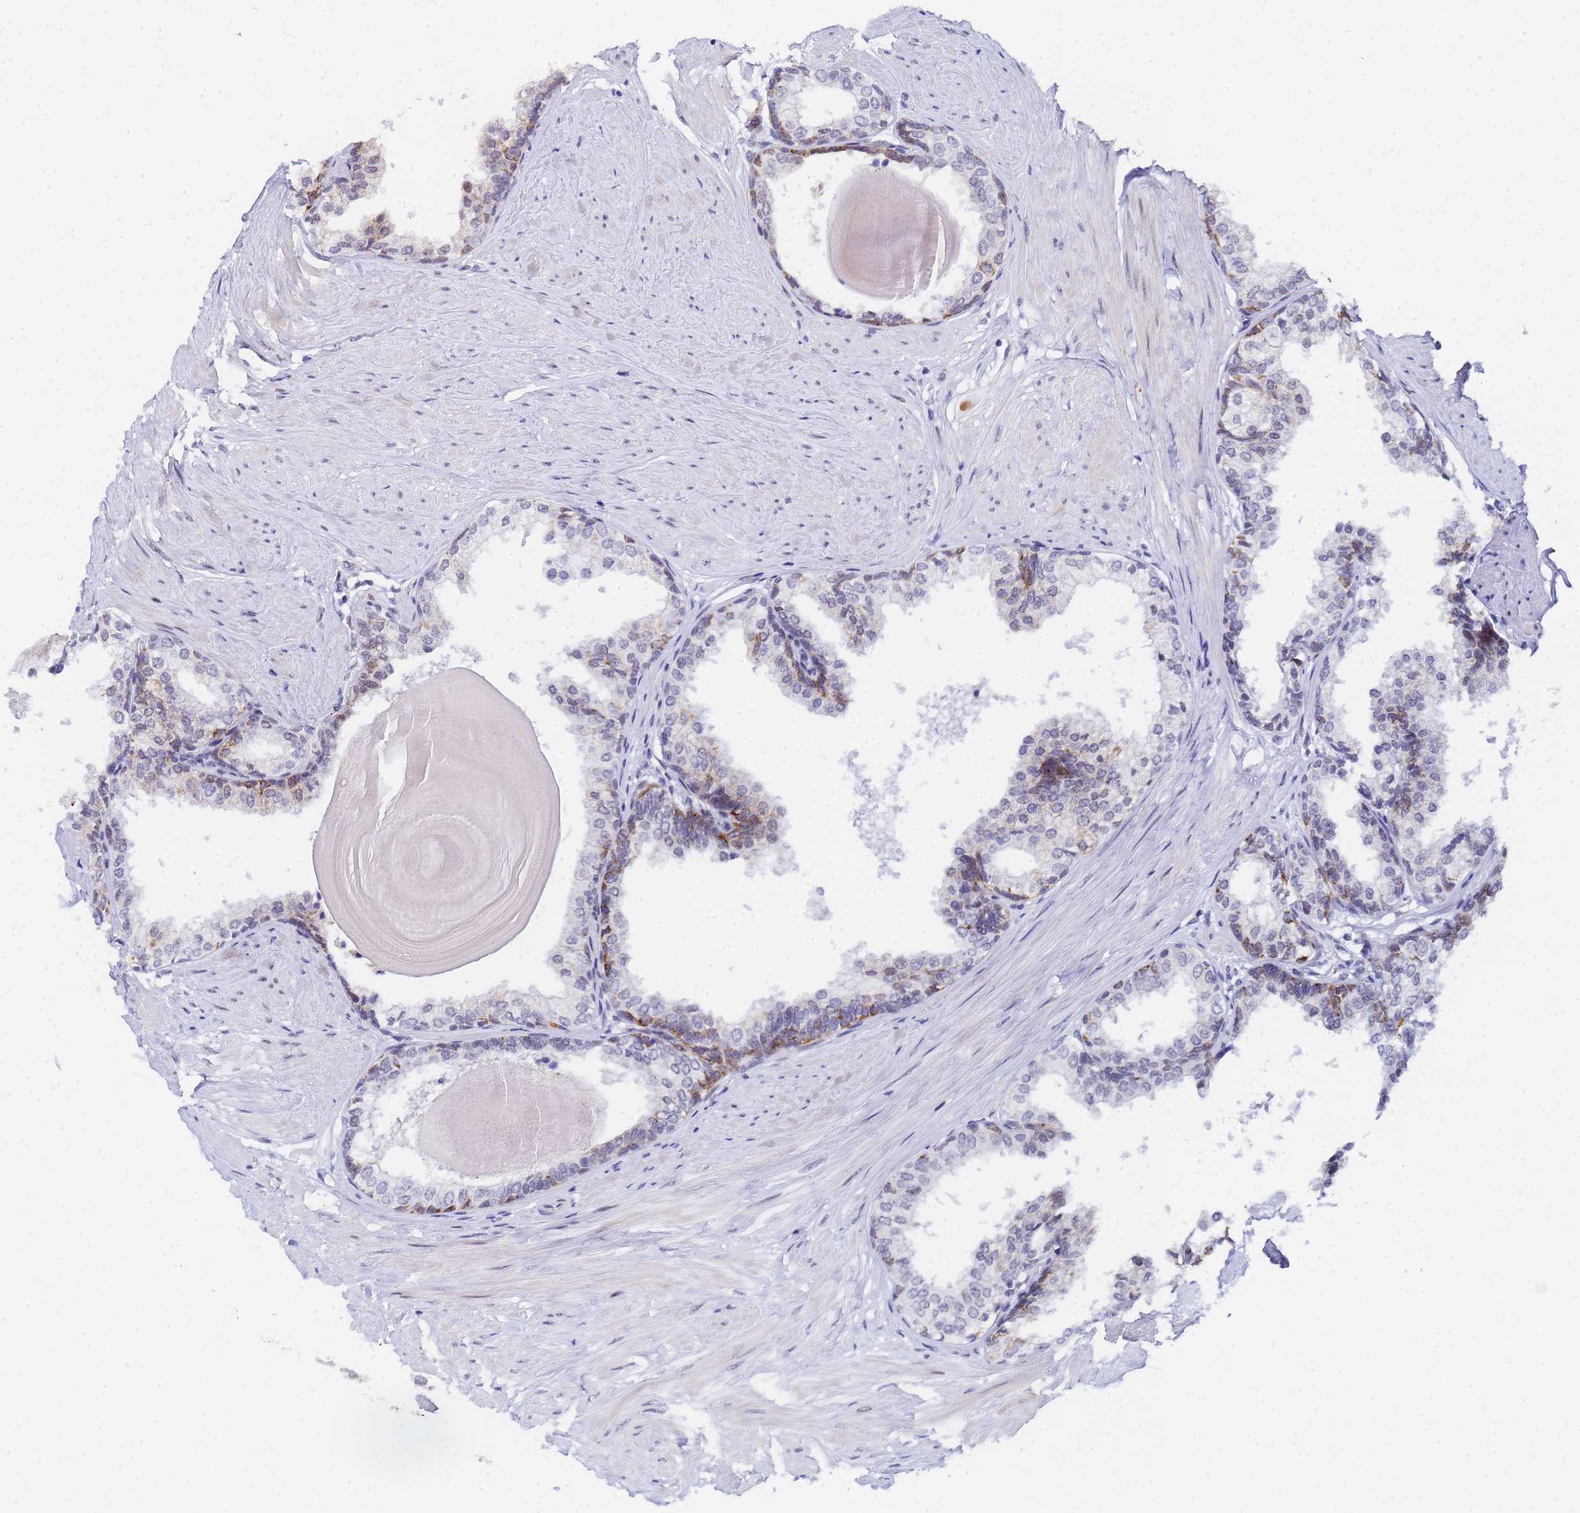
{"staining": {"intensity": "moderate", "quantity": "<25%", "location": "cytoplasmic/membranous"}, "tissue": "prostate", "cell_type": "Glandular cells", "image_type": "normal", "snomed": [{"axis": "morphology", "description": "Normal tissue, NOS"}, {"axis": "topography", "description": "Prostate"}], "caption": "Unremarkable prostate demonstrates moderate cytoplasmic/membranous expression in approximately <25% of glandular cells (DAB (3,3'-diaminobenzidine) IHC, brown staining for protein, blue staining for nuclei)..", "gene": "CKMT1A", "patient": {"sex": "male", "age": 48}}